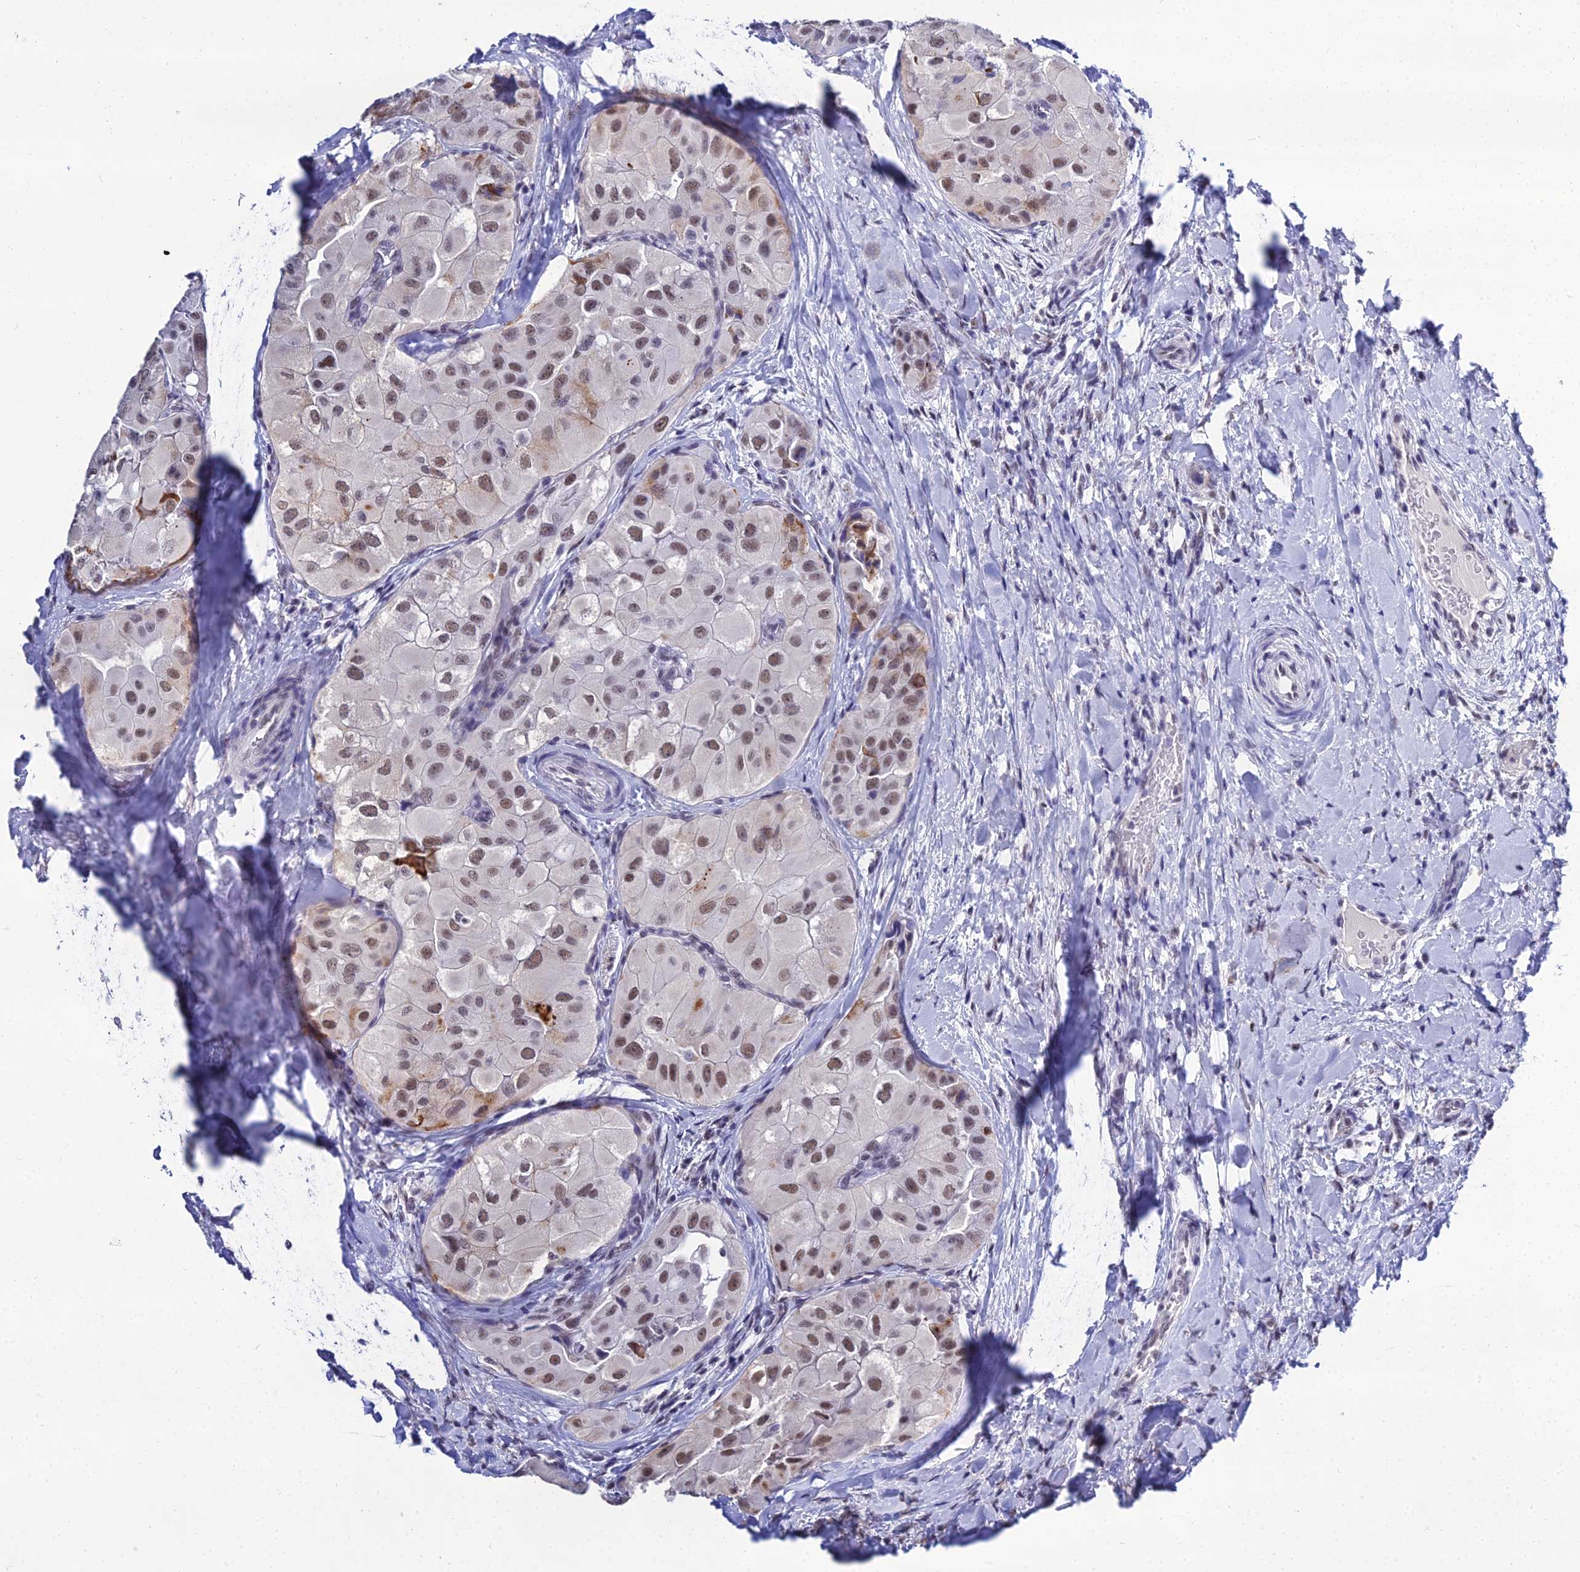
{"staining": {"intensity": "moderate", "quantity": ">75%", "location": "cytoplasmic/membranous,nuclear"}, "tissue": "thyroid cancer", "cell_type": "Tumor cells", "image_type": "cancer", "snomed": [{"axis": "morphology", "description": "Normal tissue, NOS"}, {"axis": "morphology", "description": "Papillary adenocarcinoma, NOS"}, {"axis": "topography", "description": "Thyroid gland"}], "caption": "Tumor cells demonstrate moderate cytoplasmic/membranous and nuclear positivity in approximately >75% of cells in thyroid papillary adenocarcinoma.", "gene": "PPP4R2", "patient": {"sex": "female", "age": 59}}